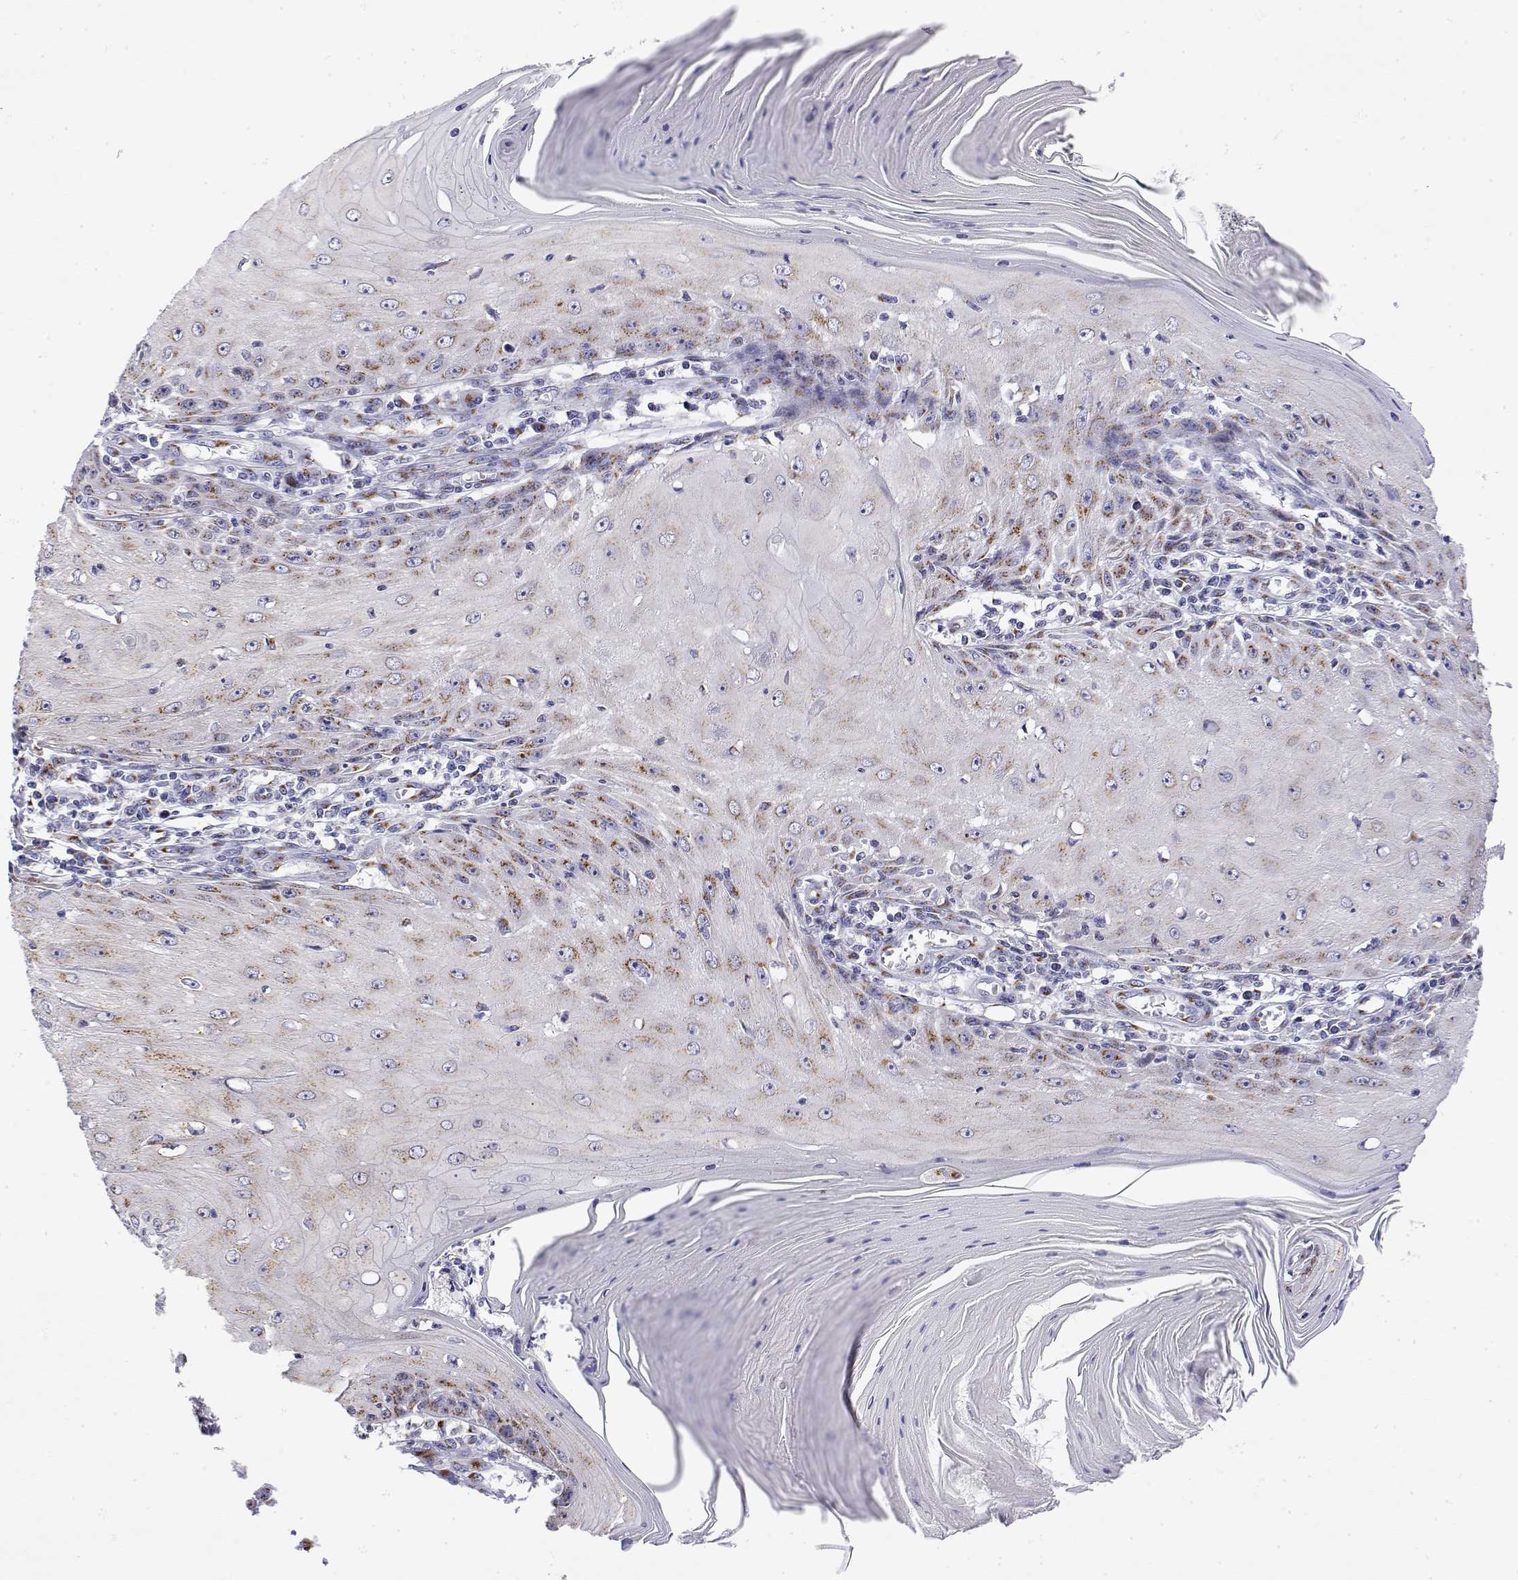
{"staining": {"intensity": "moderate", "quantity": "25%-75%", "location": "cytoplasmic/membranous"}, "tissue": "skin cancer", "cell_type": "Tumor cells", "image_type": "cancer", "snomed": [{"axis": "morphology", "description": "Squamous cell carcinoma, NOS"}, {"axis": "topography", "description": "Skin"}], "caption": "A micrograph showing moderate cytoplasmic/membranous staining in approximately 25%-75% of tumor cells in skin squamous cell carcinoma, as visualized by brown immunohistochemical staining.", "gene": "YIPF3", "patient": {"sex": "female", "age": 73}}